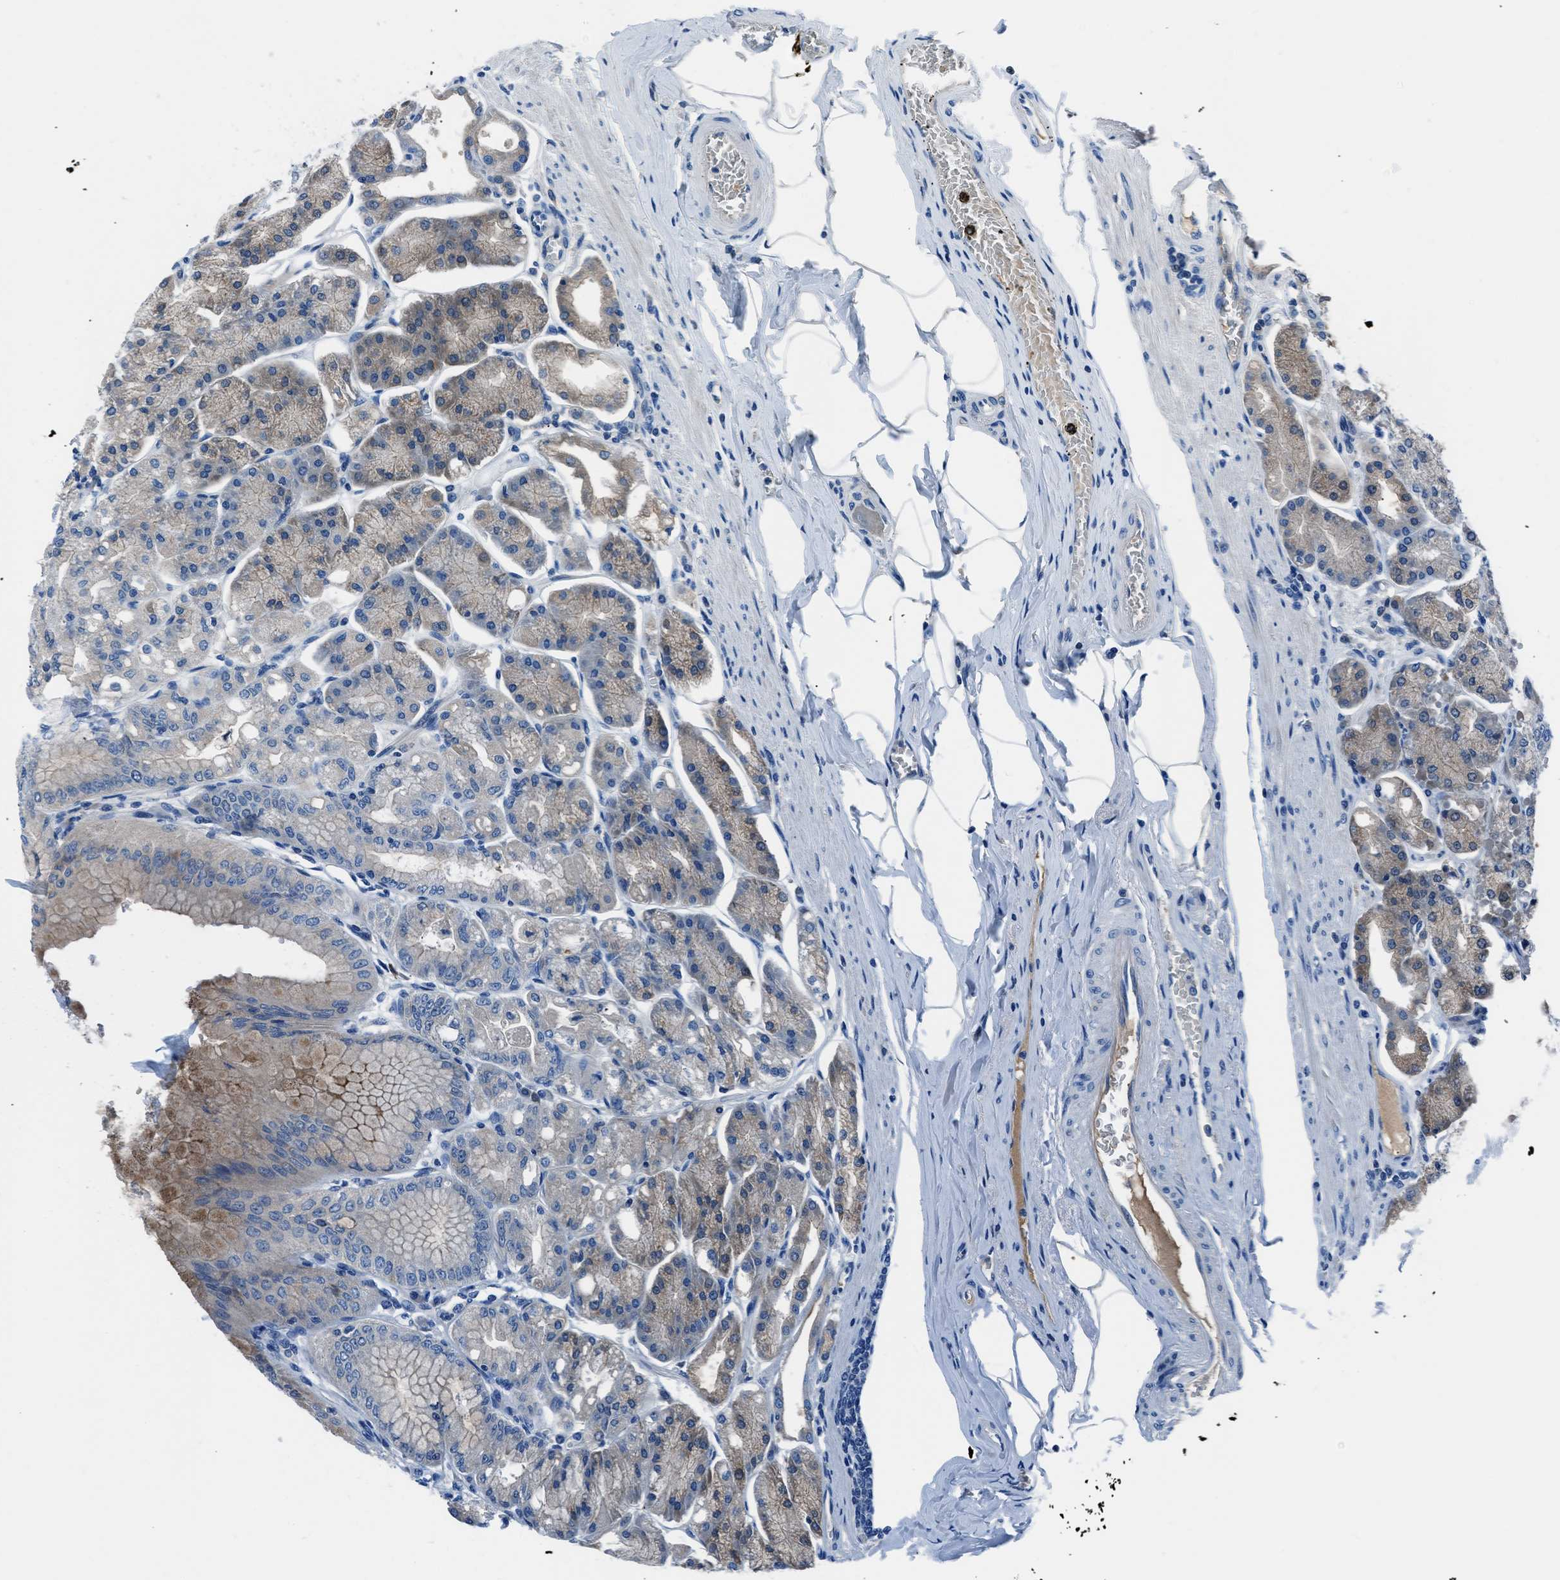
{"staining": {"intensity": "moderate", "quantity": "<25%", "location": "cytoplasmic/membranous"}, "tissue": "stomach", "cell_type": "Glandular cells", "image_type": "normal", "snomed": [{"axis": "morphology", "description": "Normal tissue, NOS"}, {"axis": "topography", "description": "Stomach, lower"}], "caption": "DAB (3,3'-diaminobenzidine) immunohistochemical staining of benign stomach shows moderate cytoplasmic/membranous protein positivity in about <25% of glandular cells.", "gene": "SLC38A6", "patient": {"sex": "male", "age": 71}}